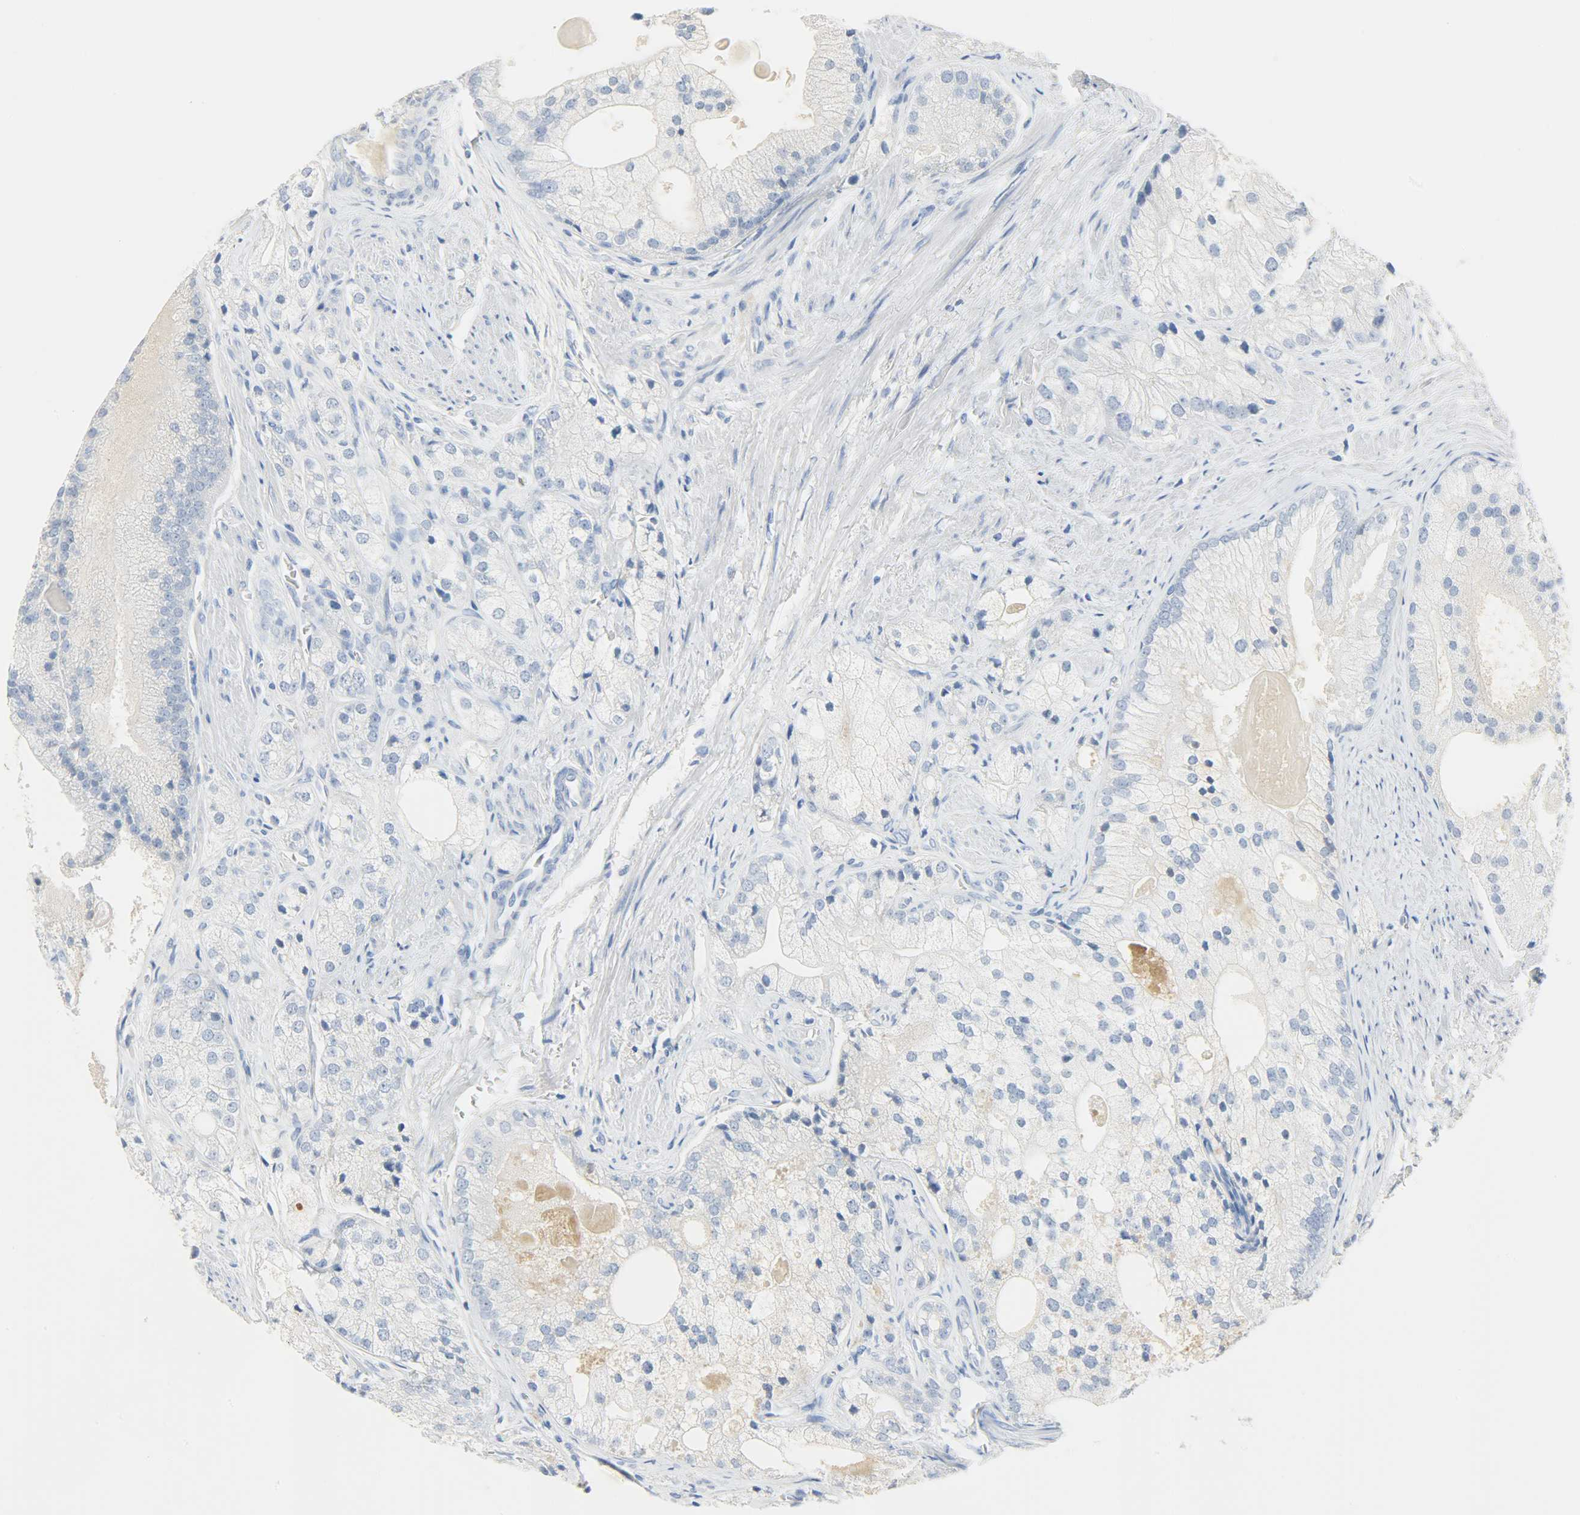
{"staining": {"intensity": "negative", "quantity": "none", "location": "none"}, "tissue": "prostate cancer", "cell_type": "Tumor cells", "image_type": "cancer", "snomed": [{"axis": "morphology", "description": "Adenocarcinoma, Low grade"}, {"axis": "topography", "description": "Prostate"}], "caption": "Protein analysis of low-grade adenocarcinoma (prostate) shows no significant positivity in tumor cells.", "gene": "CRP", "patient": {"sex": "male", "age": 69}}